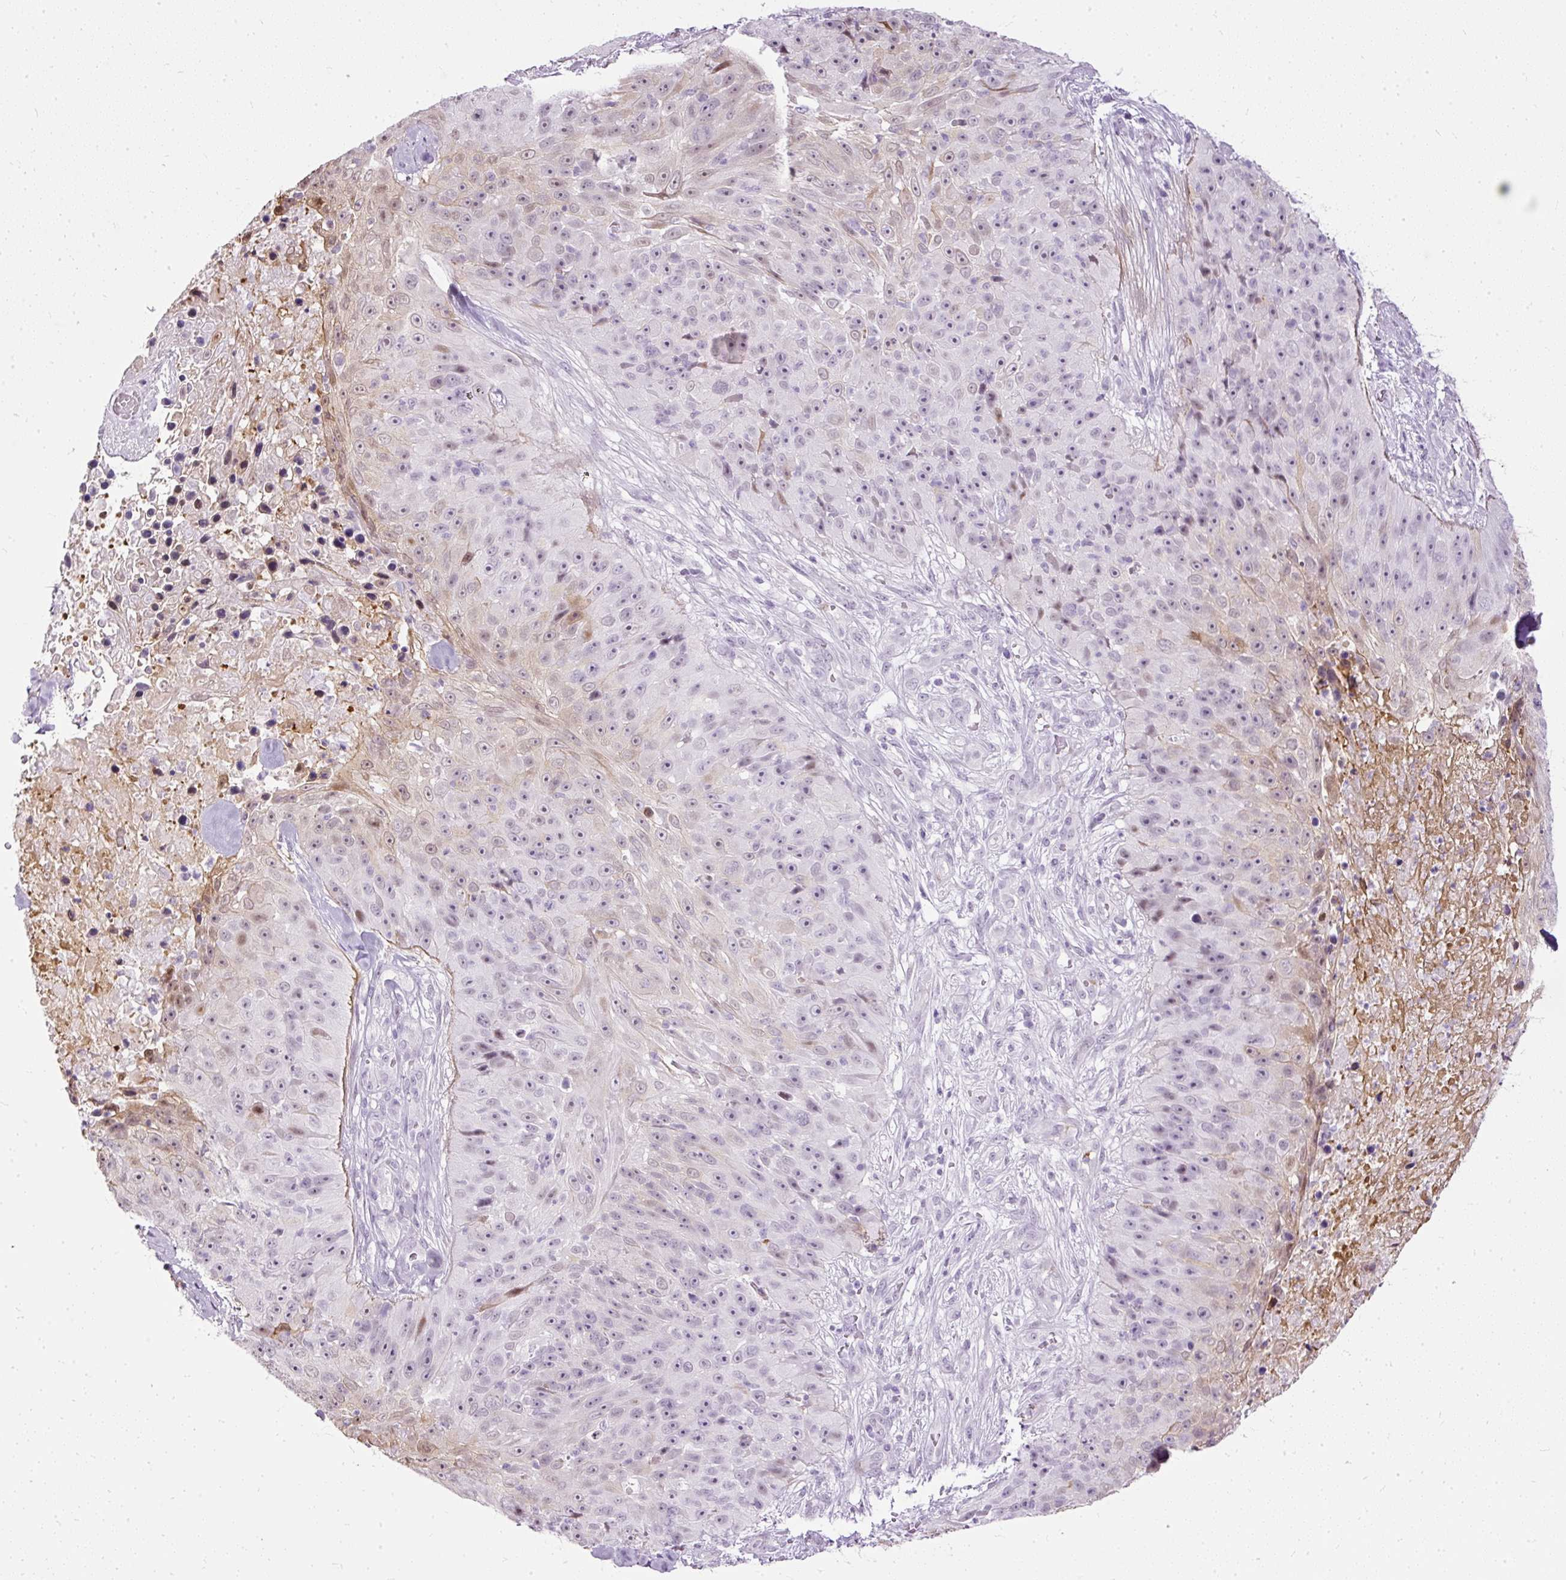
{"staining": {"intensity": "weak", "quantity": "<25%", "location": "cytoplasmic/membranous,nuclear"}, "tissue": "skin cancer", "cell_type": "Tumor cells", "image_type": "cancer", "snomed": [{"axis": "morphology", "description": "Squamous cell carcinoma, NOS"}, {"axis": "topography", "description": "Skin"}], "caption": "Human skin cancer (squamous cell carcinoma) stained for a protein using immunohistochemistry (IHC) demonstrates no positivity in tumor cells.", "gene": "PDE6B", "patient": {"sex": "female", "age": 87}}